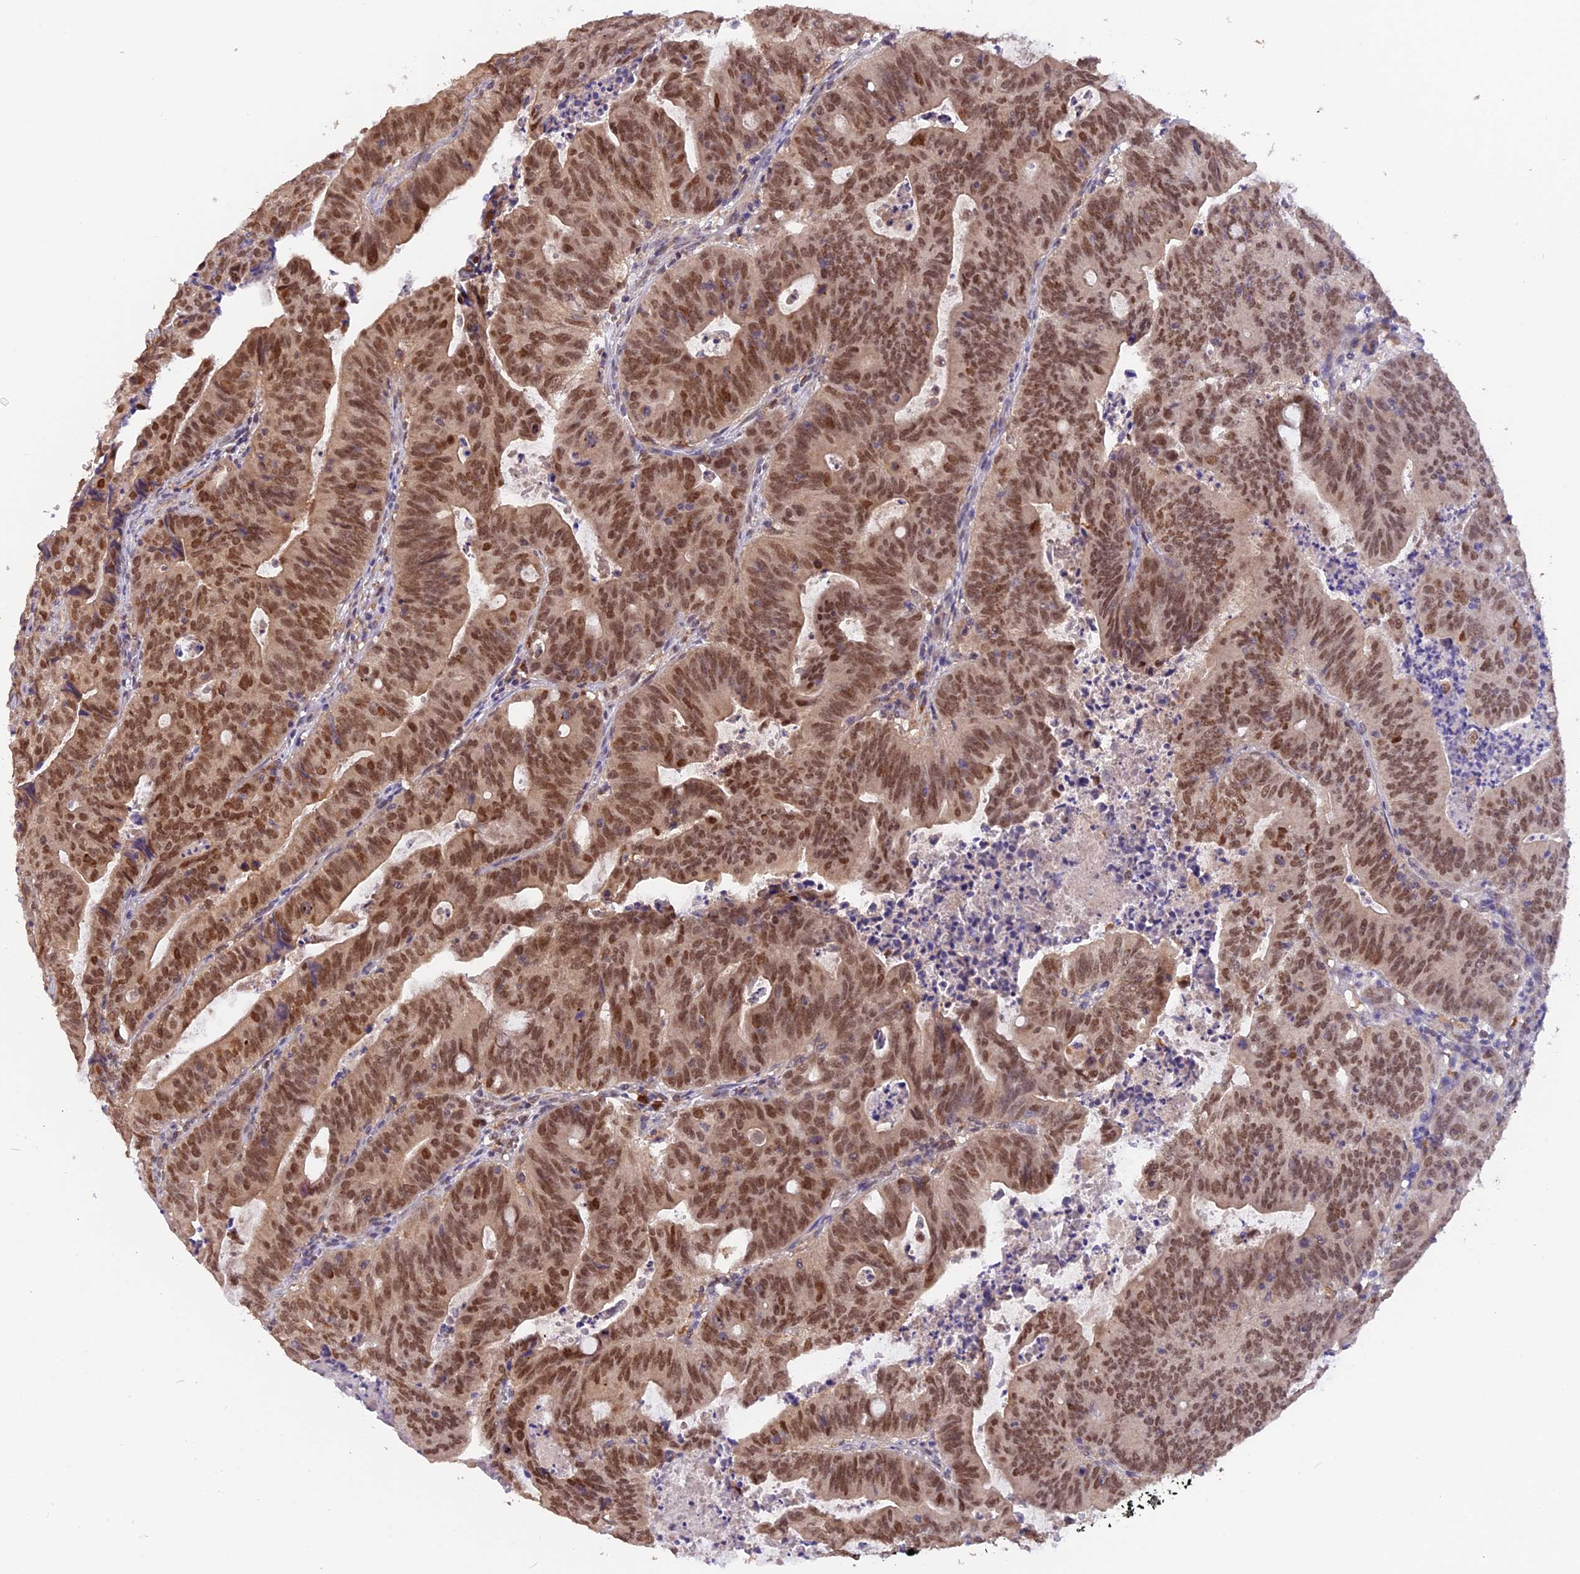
{"staining": {"intensity": "moderate", "quantity": ">75%", "location": "nuclear"}, "tissue": "colorectal cancer", "cell_type": "Tumor cells", "image_type": "cancer", "snomed": [{"axis": "morphology", "description": "Adenocarcinoma, NOS"}, {"axis": "topography", "description": "Rectum"}], "caption": "Approximately >75% of tumor cells in colorectal cancer (adenocarcinoma) display moderate nuclear protein expression as visualized by brown immunohistochemical staining.", "gene": "MNS1", "patient": {"sex": "male", "age": 69}}